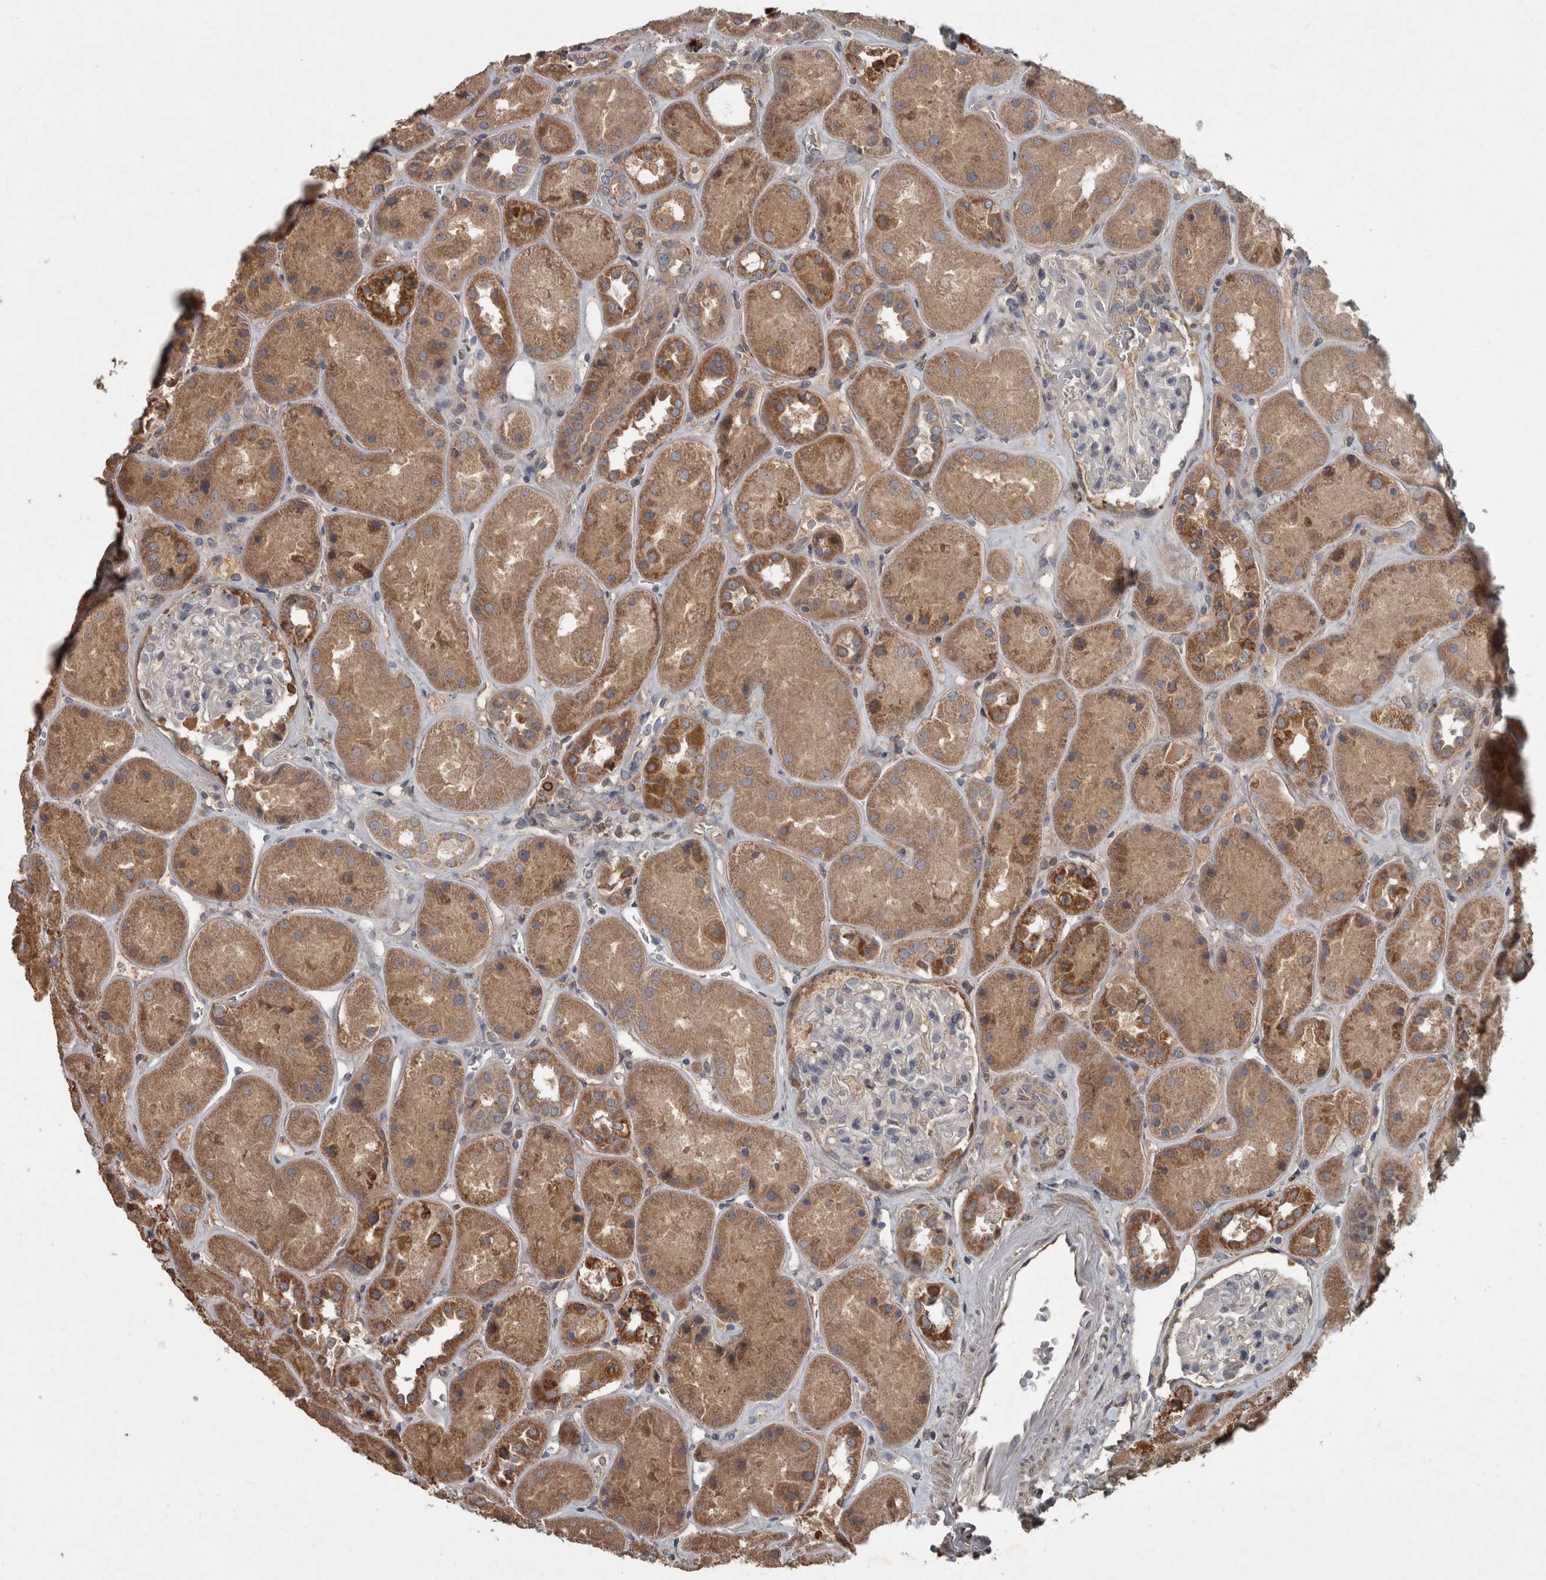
{"staining": {"intensity": "moderate", "quantity": "<25%", "location": "cytoplasmic/membranous"}, "tissue": "kidney", "cell_type": "Cells in glomeruli", "image_type": "normal", "snomed": [{"axis": "morphology", "description": "Normal tissue, NOS"}, {"axis": "topography", "description": "Kidney"}], "caption": "The micrograph shows staining of benign kidney, revealing moderate cytoplasmic/membranous protein positivity (brown color) within cells in glomeruli.", "gene": "PPP1R3C", "patient": {"sex": "male", "age": 70}}